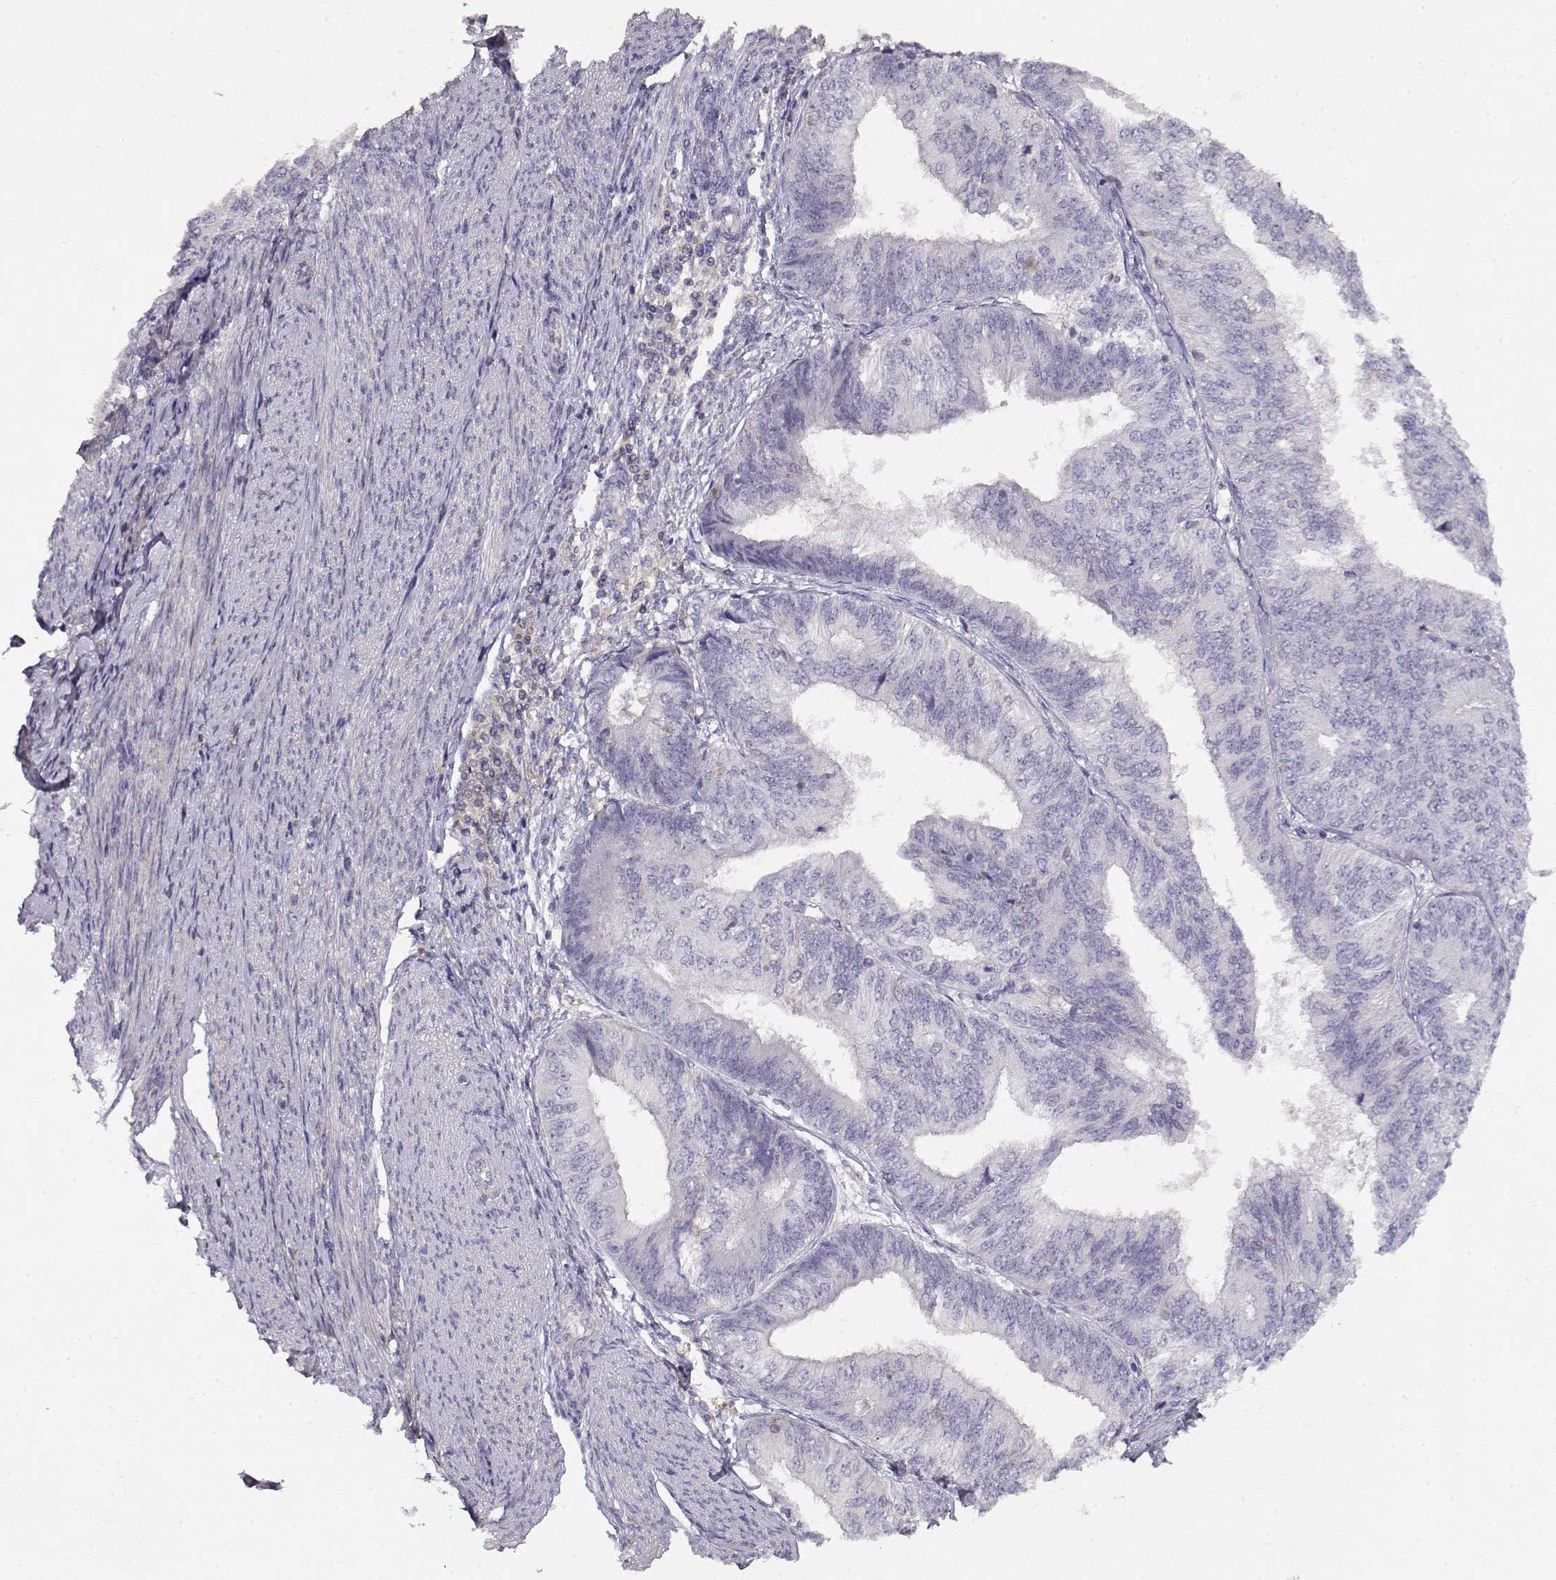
{"staining": {"intensity": "negative", "quantity": "none", "location": "none"}, "tissue": "endometrial cancer", "cell_type": "Tumor cells", "image_type": "cancer", "snomed": [{"axis": "morphology", "description": "Adenocarcinoma, NOS"}, {"axis": "topography", "description": "Endometrium"}], "caption": "This is an IHC micrograph of human endometrial cancer (adenocarcinoma). There is no positivity in tumor cells.", "gene": "VAV1", "patient": {"sex": "female", "age": 58}}